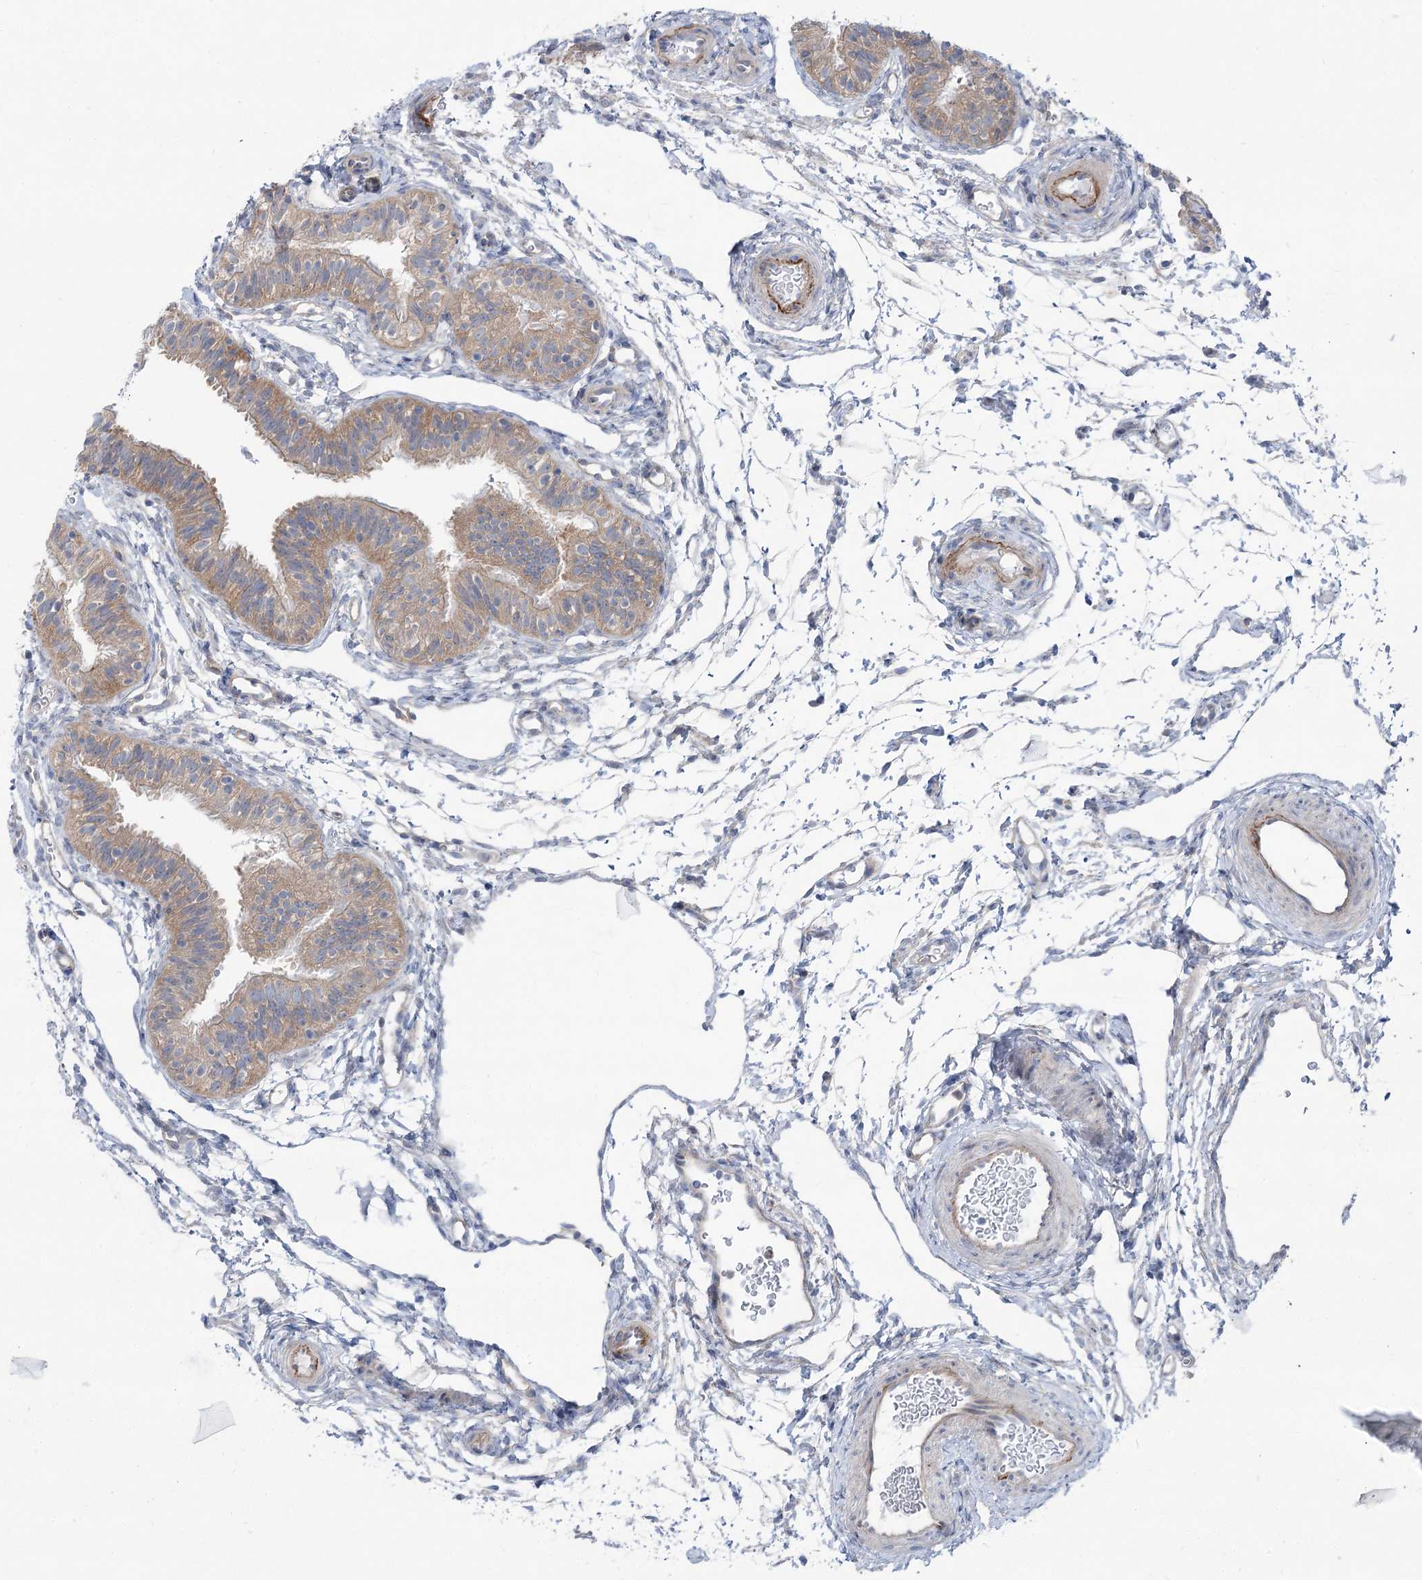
{"staining": {"intensity": "moderate", "quantity": ">75%", "location": "cytoplasmic/membranous"}, "tissue": "fallopian tube", "cell_type": "Glandular cells", "image_type": "normal", "snomed": [{"axis": "morphology", "description": "Normal tissue, NOS"}, {"axis": "topography", "description": "Fallopian tube"}], "caption": "The image reveals a brown stain indicating the presence of a protein in the cytoplasmic/membranous of glandular cells in fallopian tube. (Stains: DAB (3,3'-diaminobenzidine) in brown, nuclei in blue, Microscopy: brightfield microscopy at high magnification).", "gene": "SCN11A", "patient": {"sex": "female", "age": 35}}